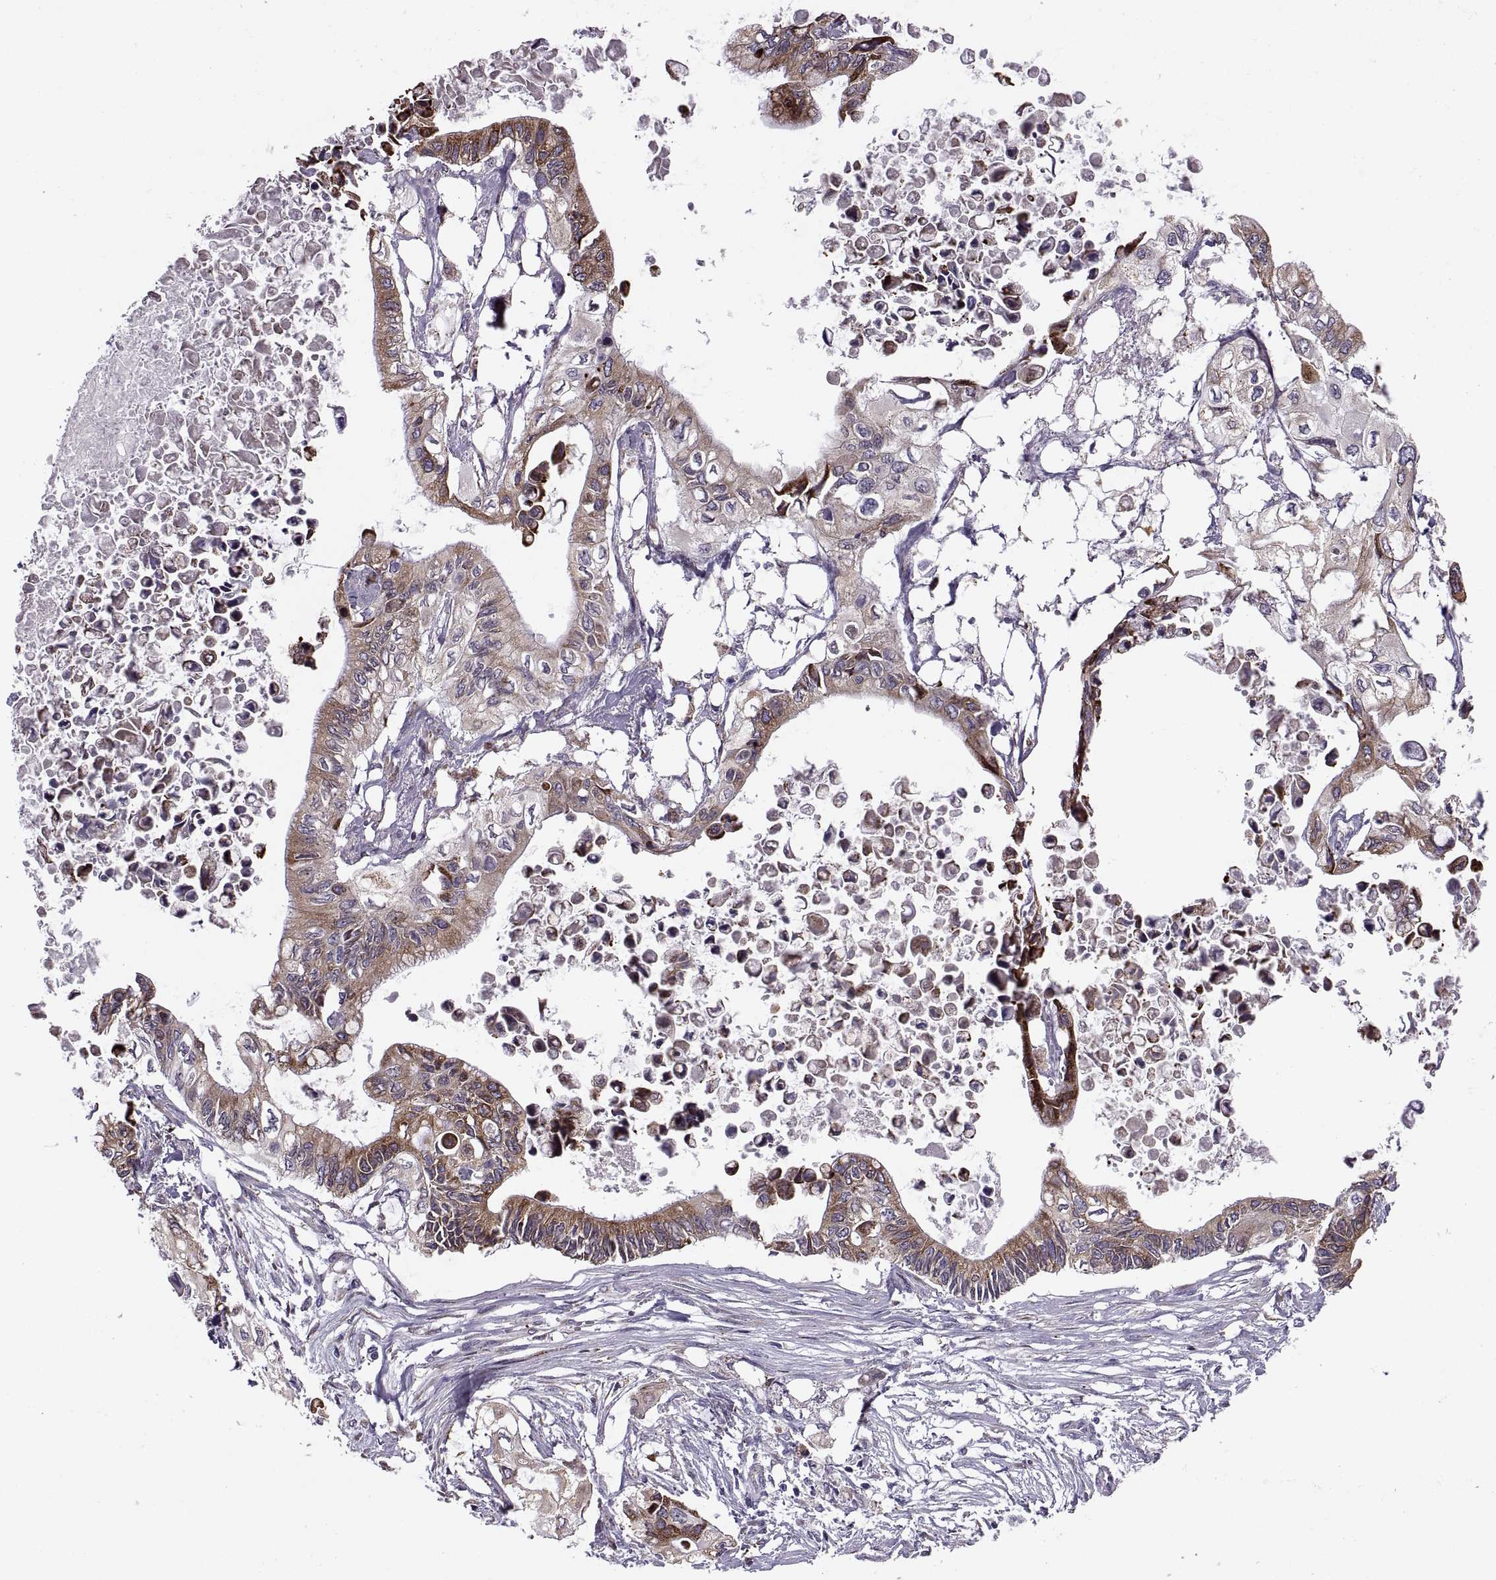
{"staining": {"intensity": "strong", "quantity": "25%-75%", "location": "cytoplasmic/membranous"}, "tissue": "pancreatic cancer", "cell_type": "Tumor cells", "image_type": "cancer", "snomed": [{"axis": "morphology", "description": "Adenocarcinoma, NOS"}, {"axis": "topography", "description": "Pancreas"}], "caption": "A high-resolution histopathology image shows IHC staining of pancreatic cancer (adenocarcinoma), which exhibits strong cytoplasmic/membranous staining in approximately 25%-75% of tumor cells.", "gene": "LETM2", "patient": {"sex": "female", "age": 63}}